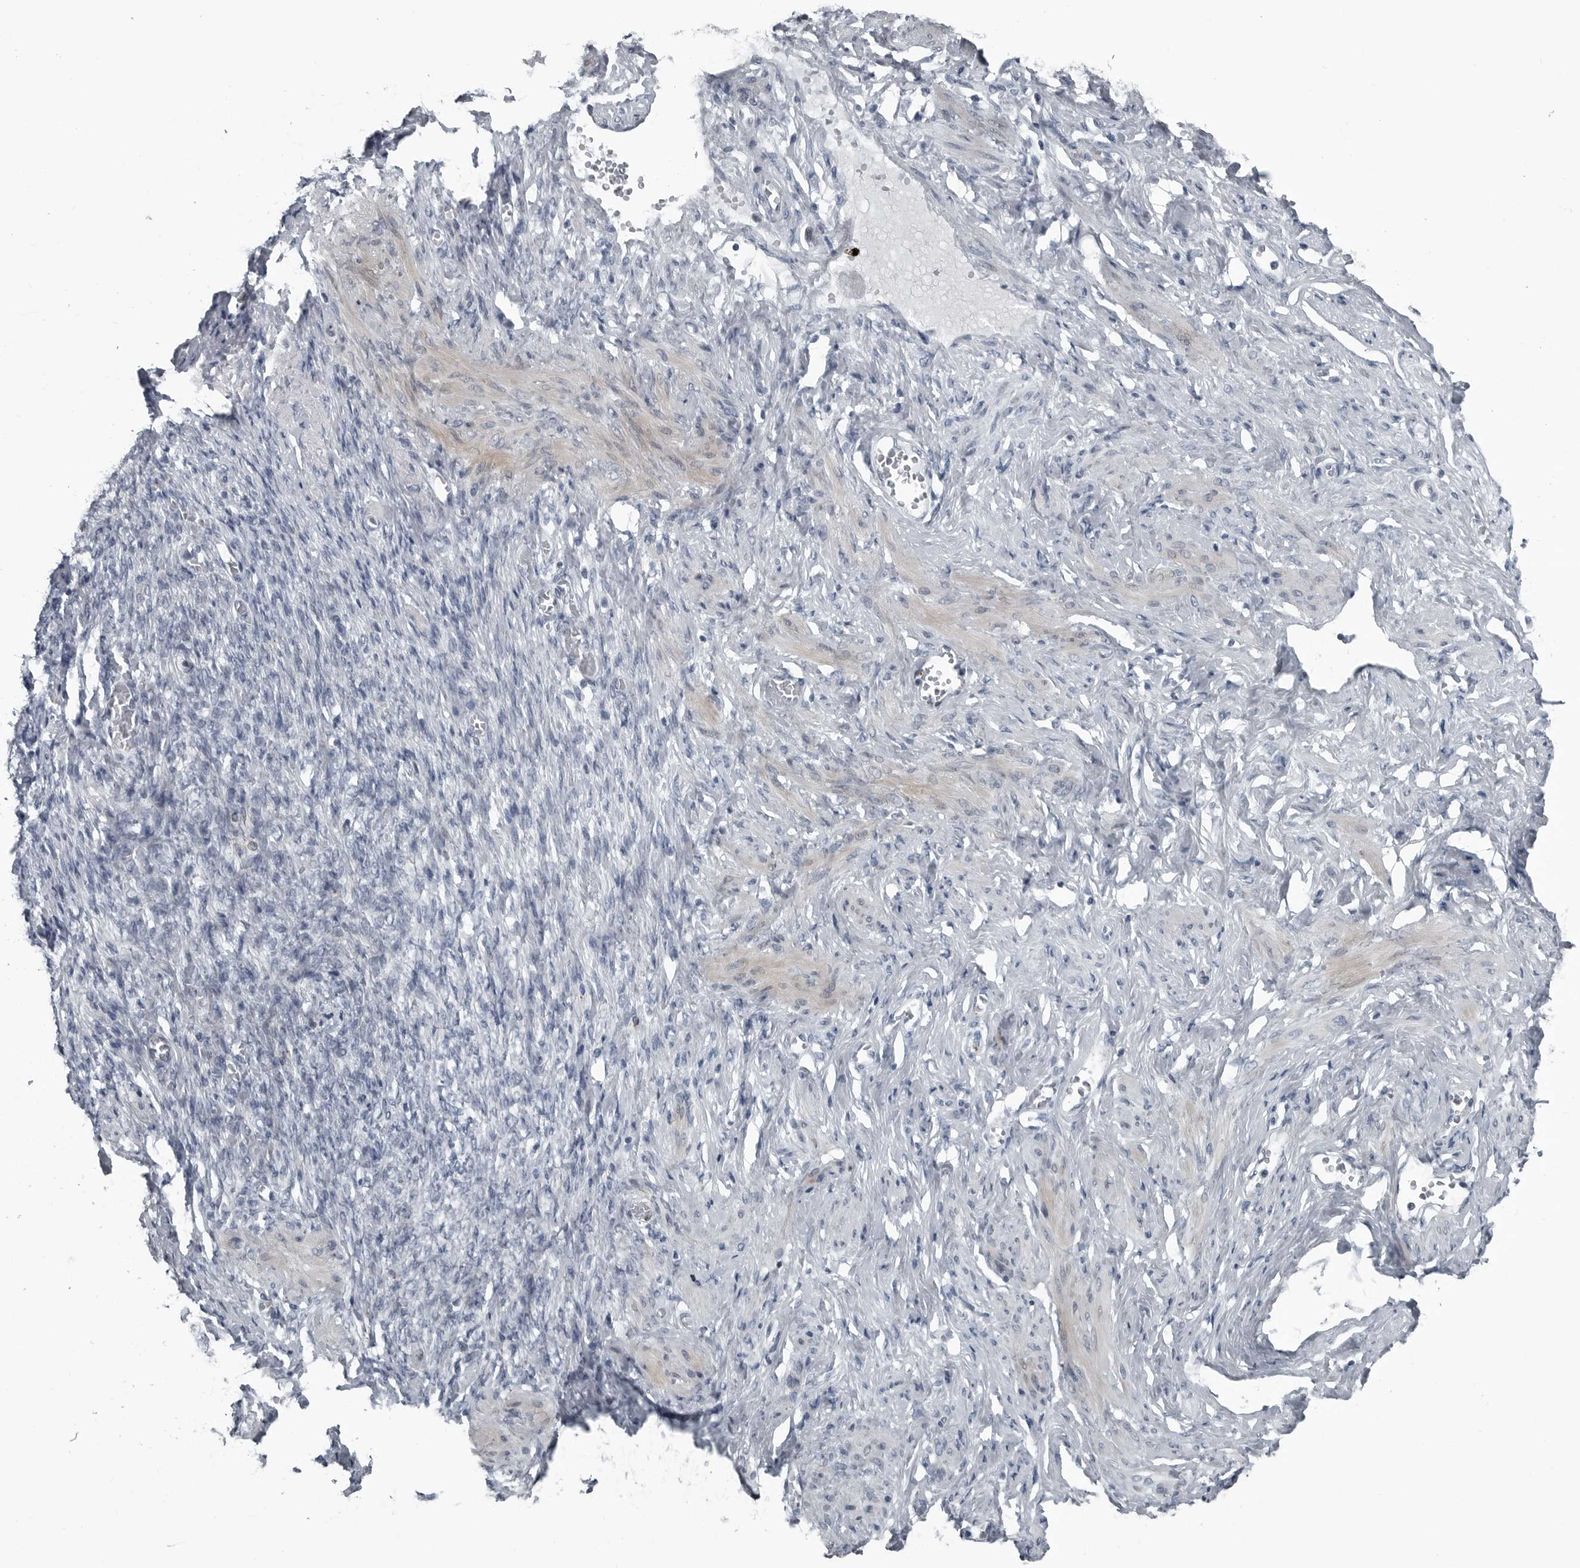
{"staining": {"intensity": "negative", "quantity": "none", "location": "none"}, "tissue": "adipose tissue", "cell_type": "Adipocytes", "image_type": "normal", "snomed": [{"axis": "morphology", "description": "Normal tissue, NOS"}, {"axis": "topography", "description": "Vascular tissue"}, {"axis": "topography", "description": "Fallopian tube"}, {"axis": "topography", "description": "Ovary"}], "caption": "Adipose tissue was stained to show a protein in brown. There is no significant expression in adipocytes. (DAB IHC, high magnification).", "gene": "DNAAF11", "patient": {"sex": "female", "age": 67}}